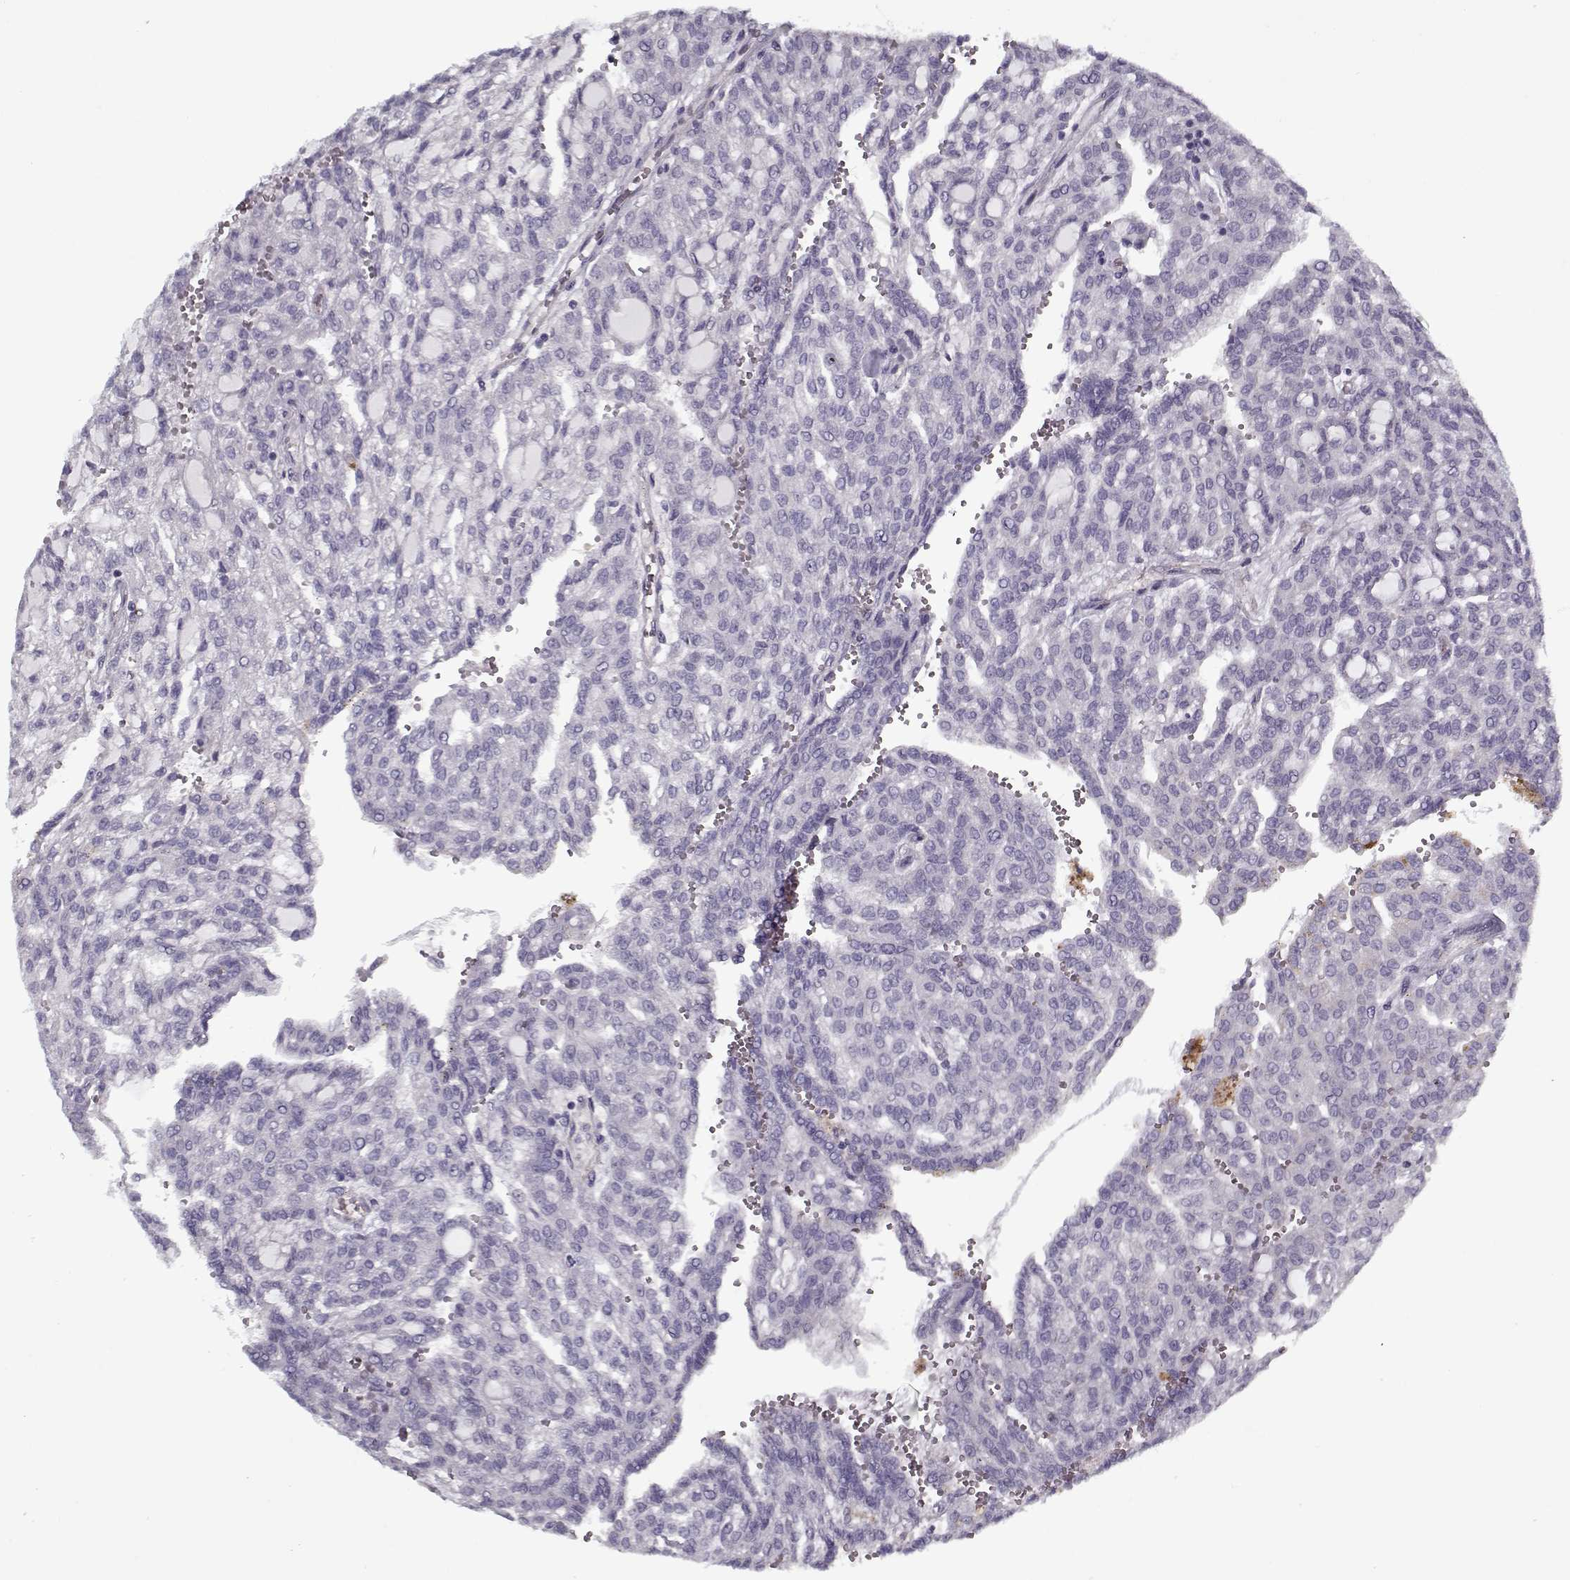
{"staining": {"intensity": "negative", "quantity": "none", "location": "none"}, "tissue": "renal cancer", "cell_type": "Tumor cells", "image_type": "cancer", "snomed": [{"axis": "morphology", "description": "Adenocarcinoma, NOS"}, {"axis": "topography", "description": "Kidney"}], "caption": "IHC of human adenocarcinoma (renal) demonstrates no expression in tumor cells.", "gene": "UNC13D", "patient": {"sex": "male", "age": 63}}